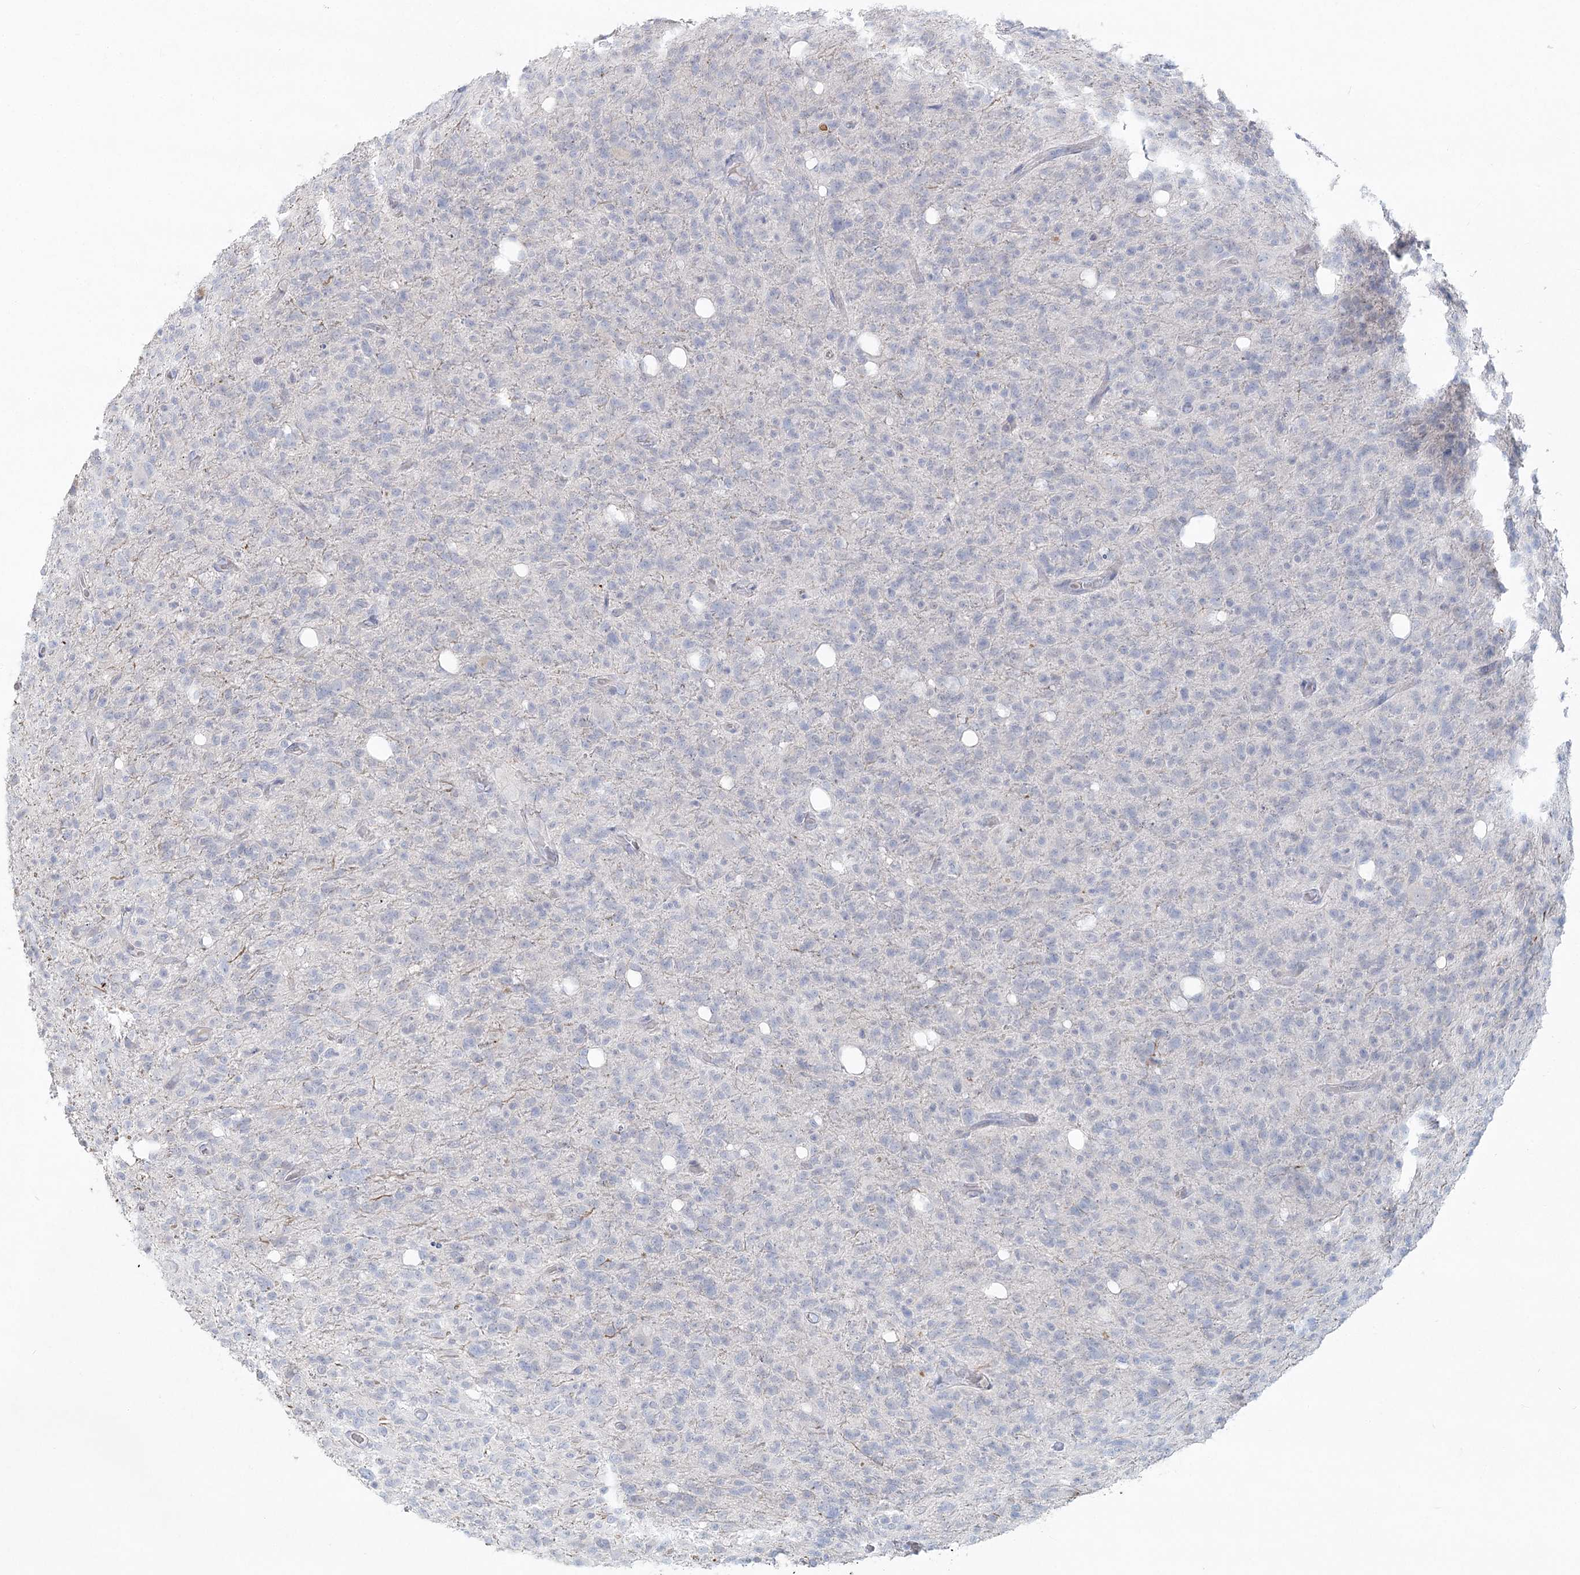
{"staining": {"intensity": "negative", "quantity": "none", "location": "none"}, "tissue": "glioma", "cell_type": "Tumor cells", "image_type": "cancer", "snomed": [{"axis": "morphology", "description": "Glioma, malignant, High grade"}, {"axis": "topography", "description": "Brain"}], "caption": "Tumor cells show no significant protein expression in malignant glioma (high-grade).", "gene": "LRP2BP", "patient": {"sex": "female", "age": 57}}